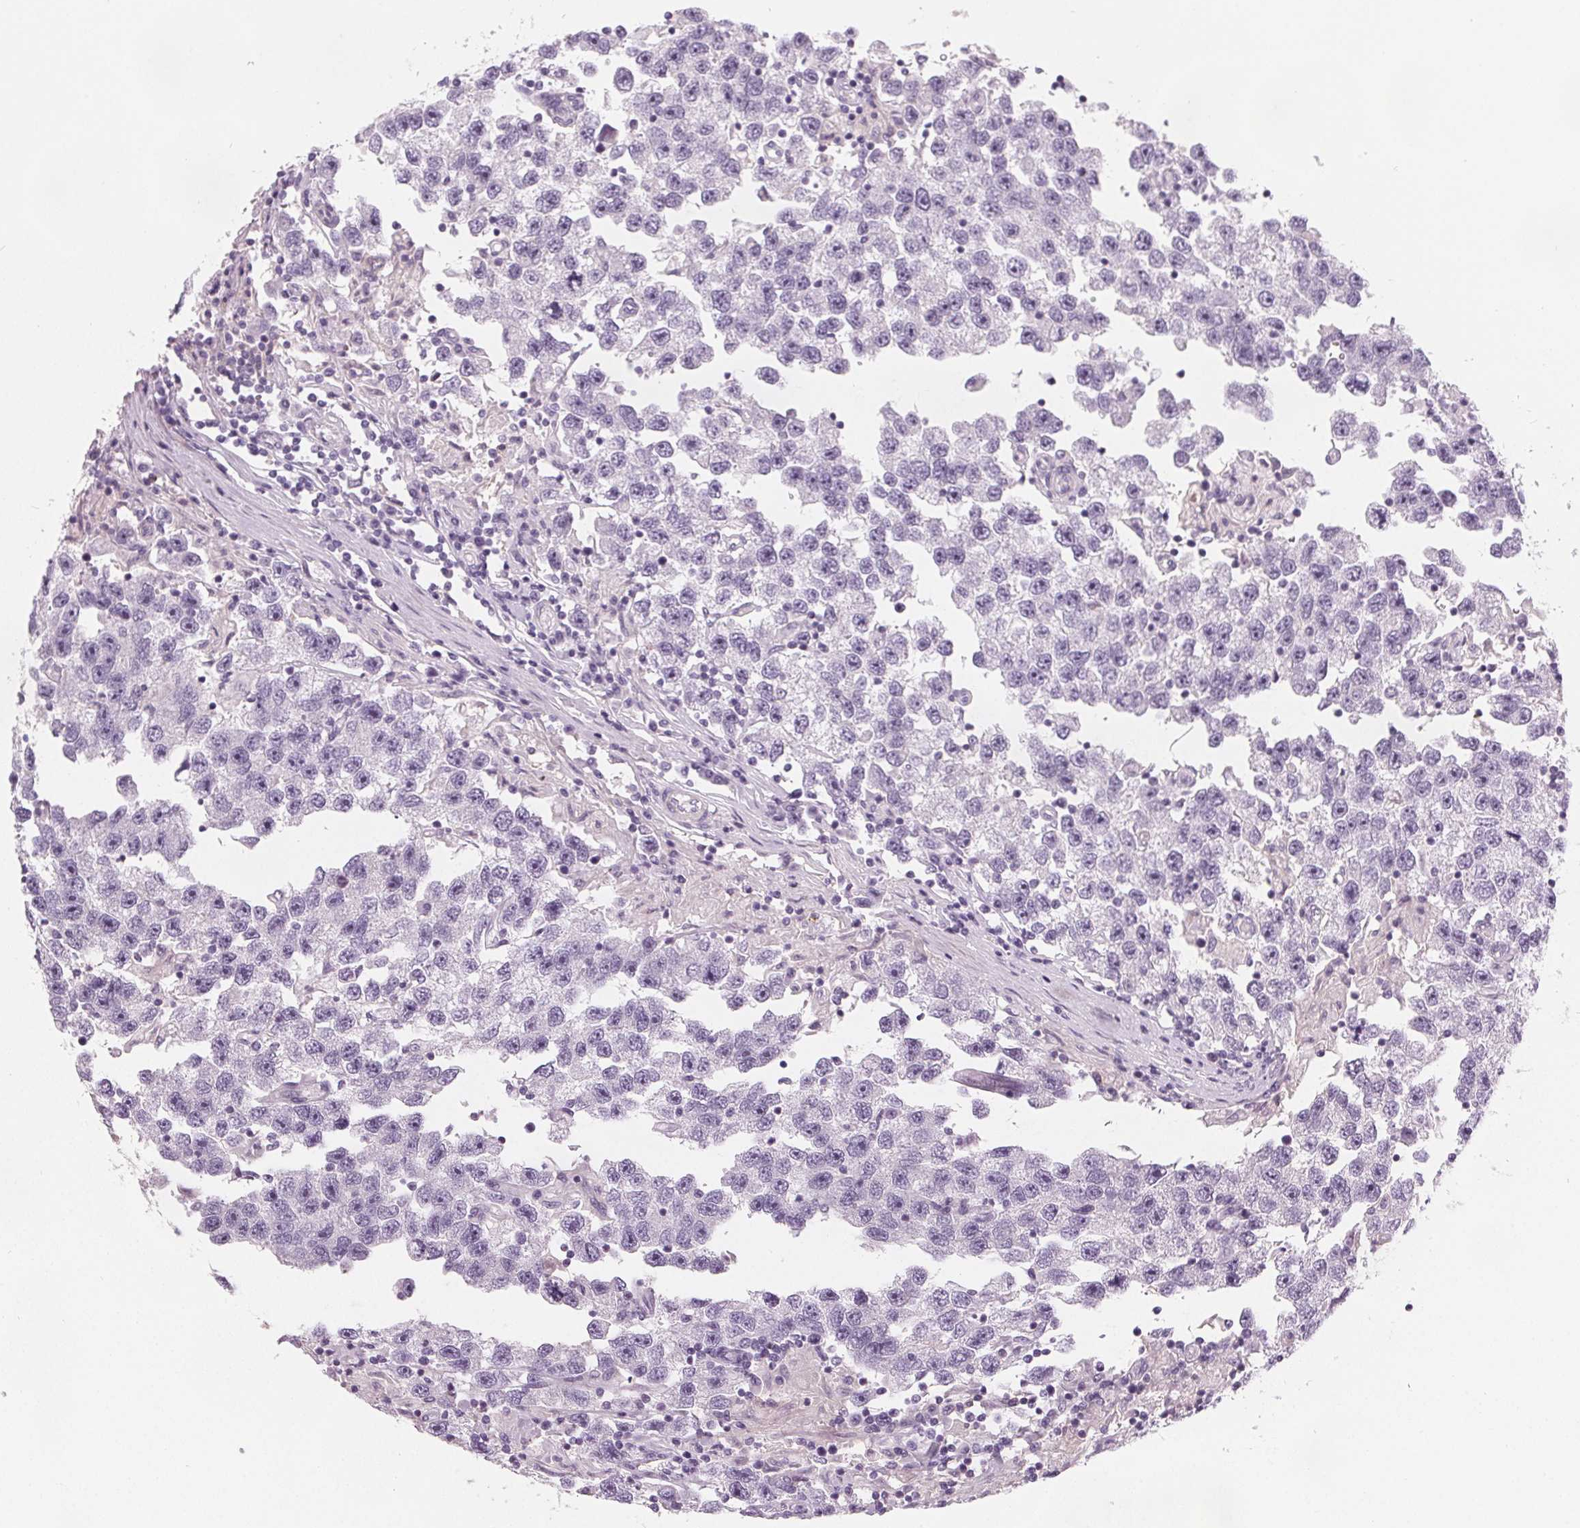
{"staining": {"intensity": "negative", "quantity": "none", "location": "none"}, "tissue": "testis cancer", "cell_type": "Tumor cells", "image_type": "cancer", "snomed": [{"axis": "morphology", "description": "Seminoma, NOS"}, {"axis": "topography", "description": "Testis"}], "caption": "Immunohistochemistry micrograph of human testis seminoma stained for a protein (brown), which reveals no expression in tumor cells.", "gene": "SLC5A12", "patient": {"sex": "male", "age": 26}}